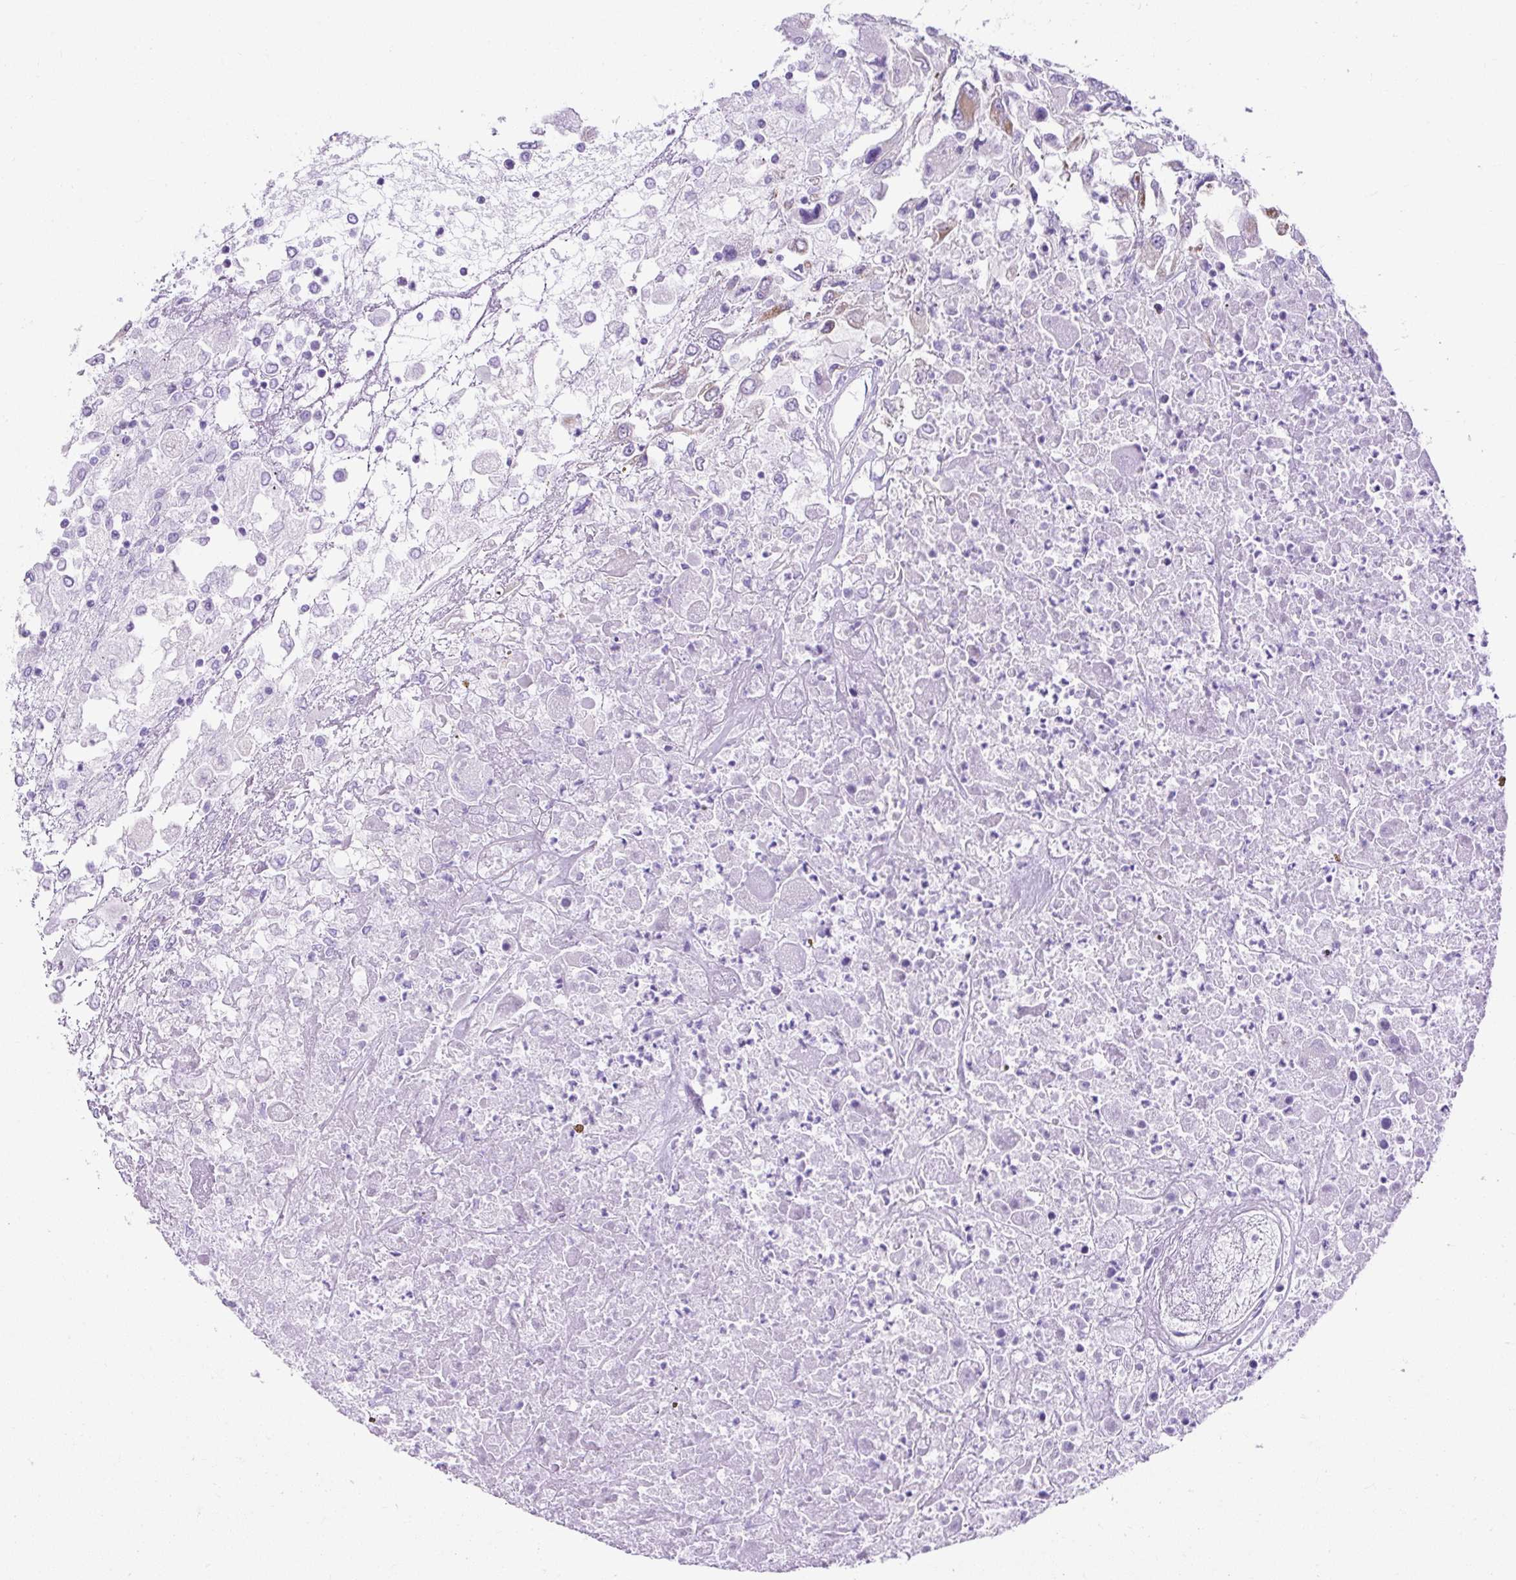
{"staining": {"intensity": "negative", "quantity": "none", "location": "none"}, "tissue": "renal cancer", "cell_type": "Tumor cells", "image_type": "cancer", "snomed": [{"axis": "morphology", "description": "Adenocarcinoma, NOS"}, {"axis": "topography", "description": "Kidney"}], "caption": "Tumor cells show no significant protein positivity in adenocarcinoma (renal).", "gene": "KRT12", "patient": {"sex": "female", "age": 52}}